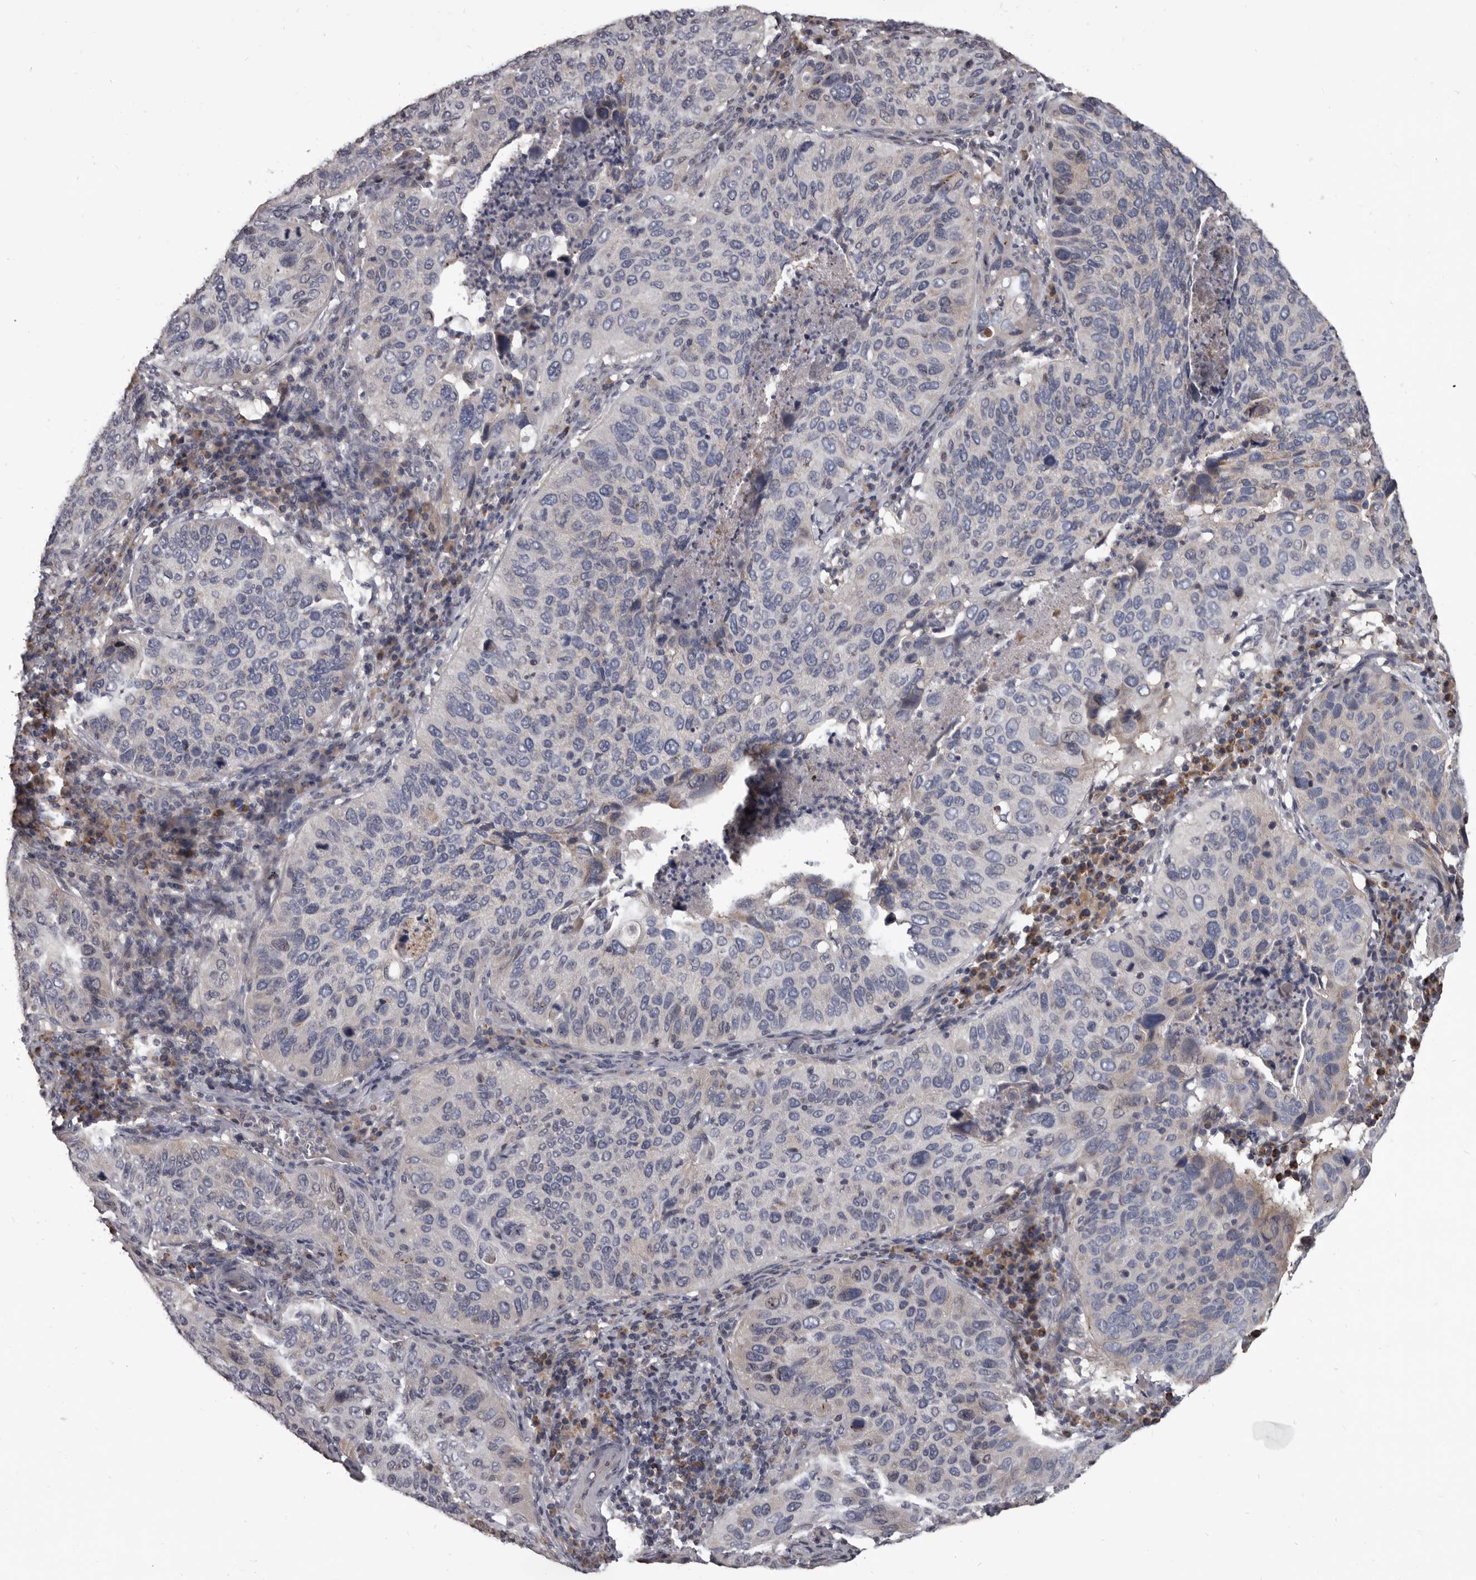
{"staining": {"intensity": "negative", "quantity": "none", "location": "none"}, "tissue": "cervical cancer", "cell_type": "Tumor cells", "image_type": "cancer", "snomed": [{"axis": "morphology", "description": "Squamous cell carcinoma, NOS"}, {"axis": "topography", "description": "Cervix"}], "caption": "Tumor cells show no significant protein staining in cervical squamous cell carcinoma.", "gene": "ALDH5A1", "patient": {"sex": "female", "age": 38}}